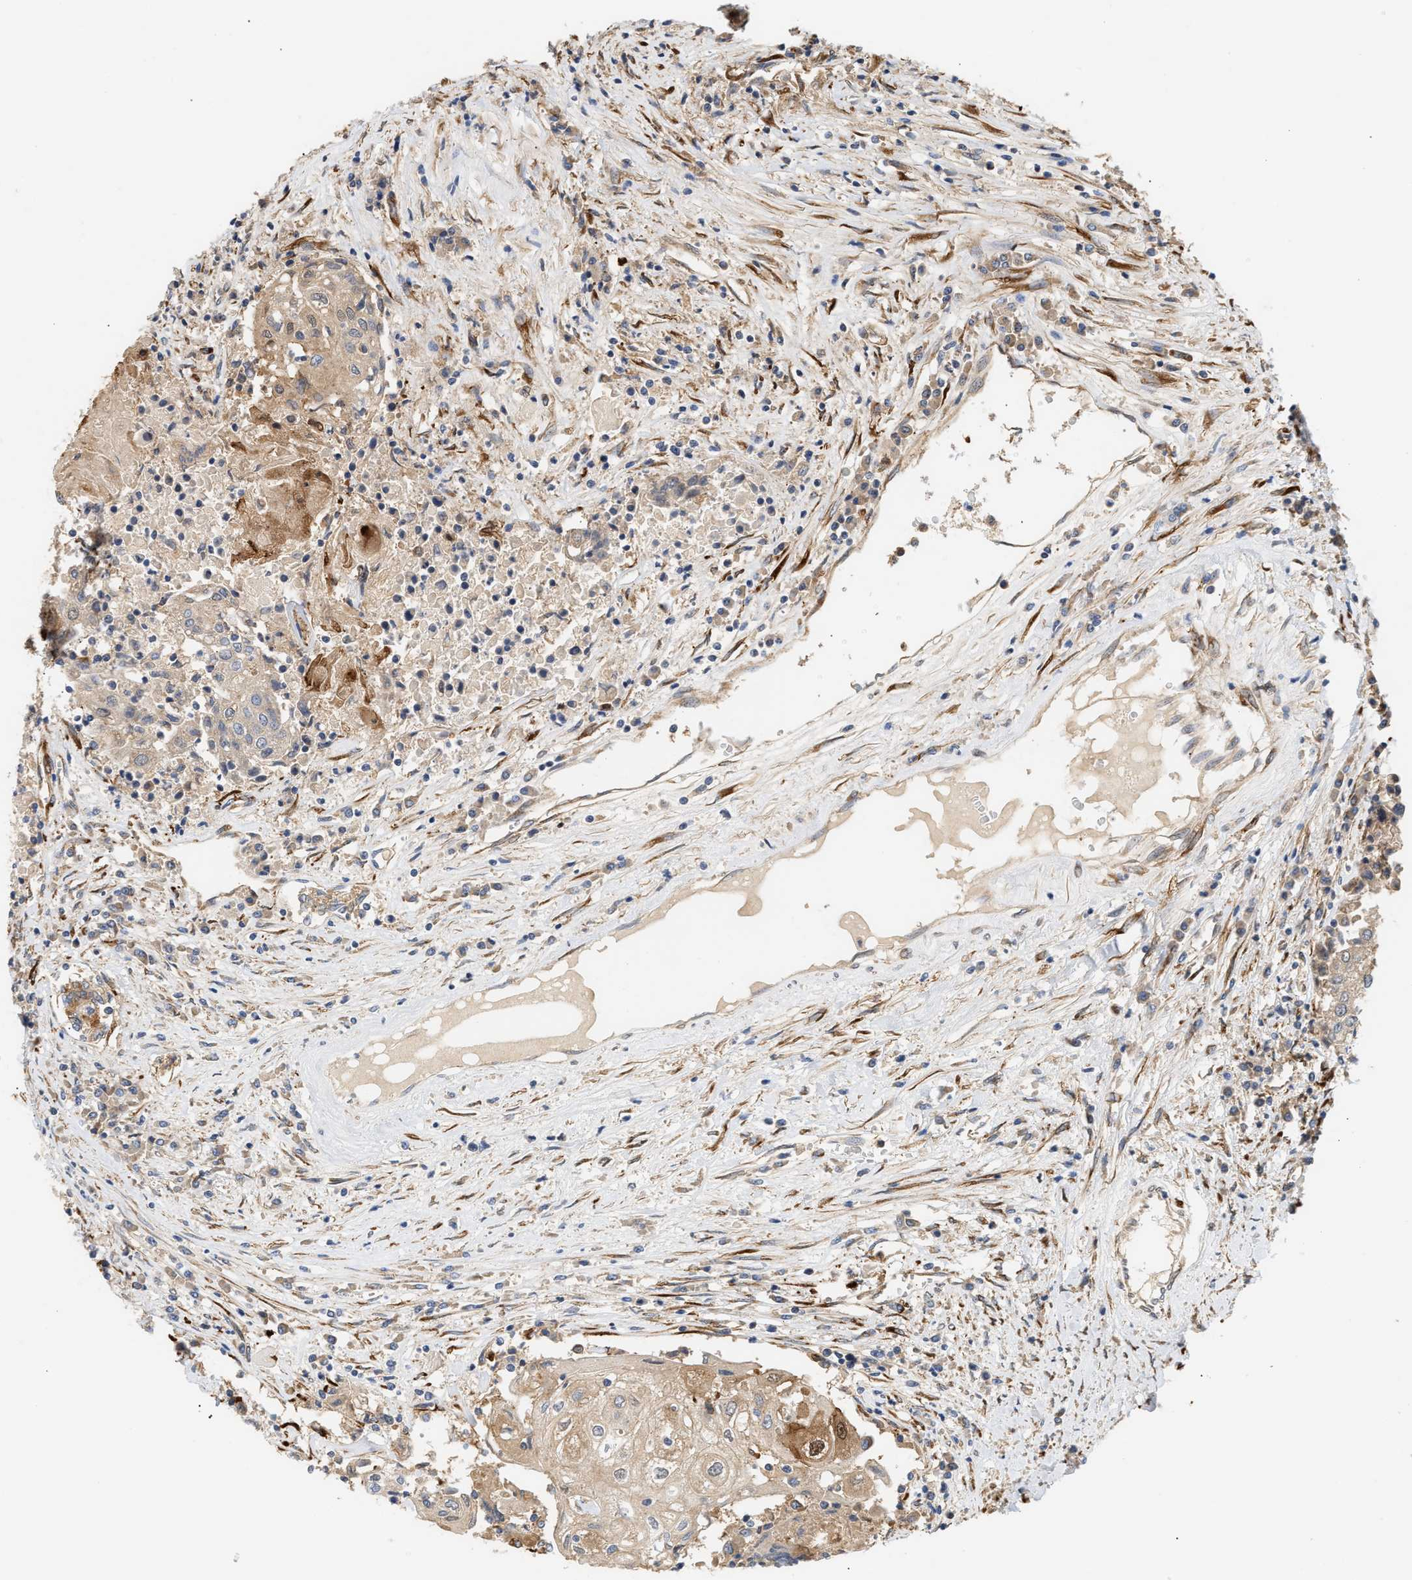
{"staining": {"intensity": "weak", "quantity": "<25%", "location": "cytoplasmic/membranous"}, "tissue": "urothelial cancer", "cell_type": "Tumor cells", "image_type": "cancer", "snomed": [{"axis": "morphology", "description": "Urothelial carcinoma, High grade"}, {"axis": "topography", "description": "Urinary bladder"}], "caption": "The photomicrograph shows no significant positivity in tumor cells of urothelial cancer.", "gene": "PLCD1", "patient": {"sex": "female", "age": 85}}